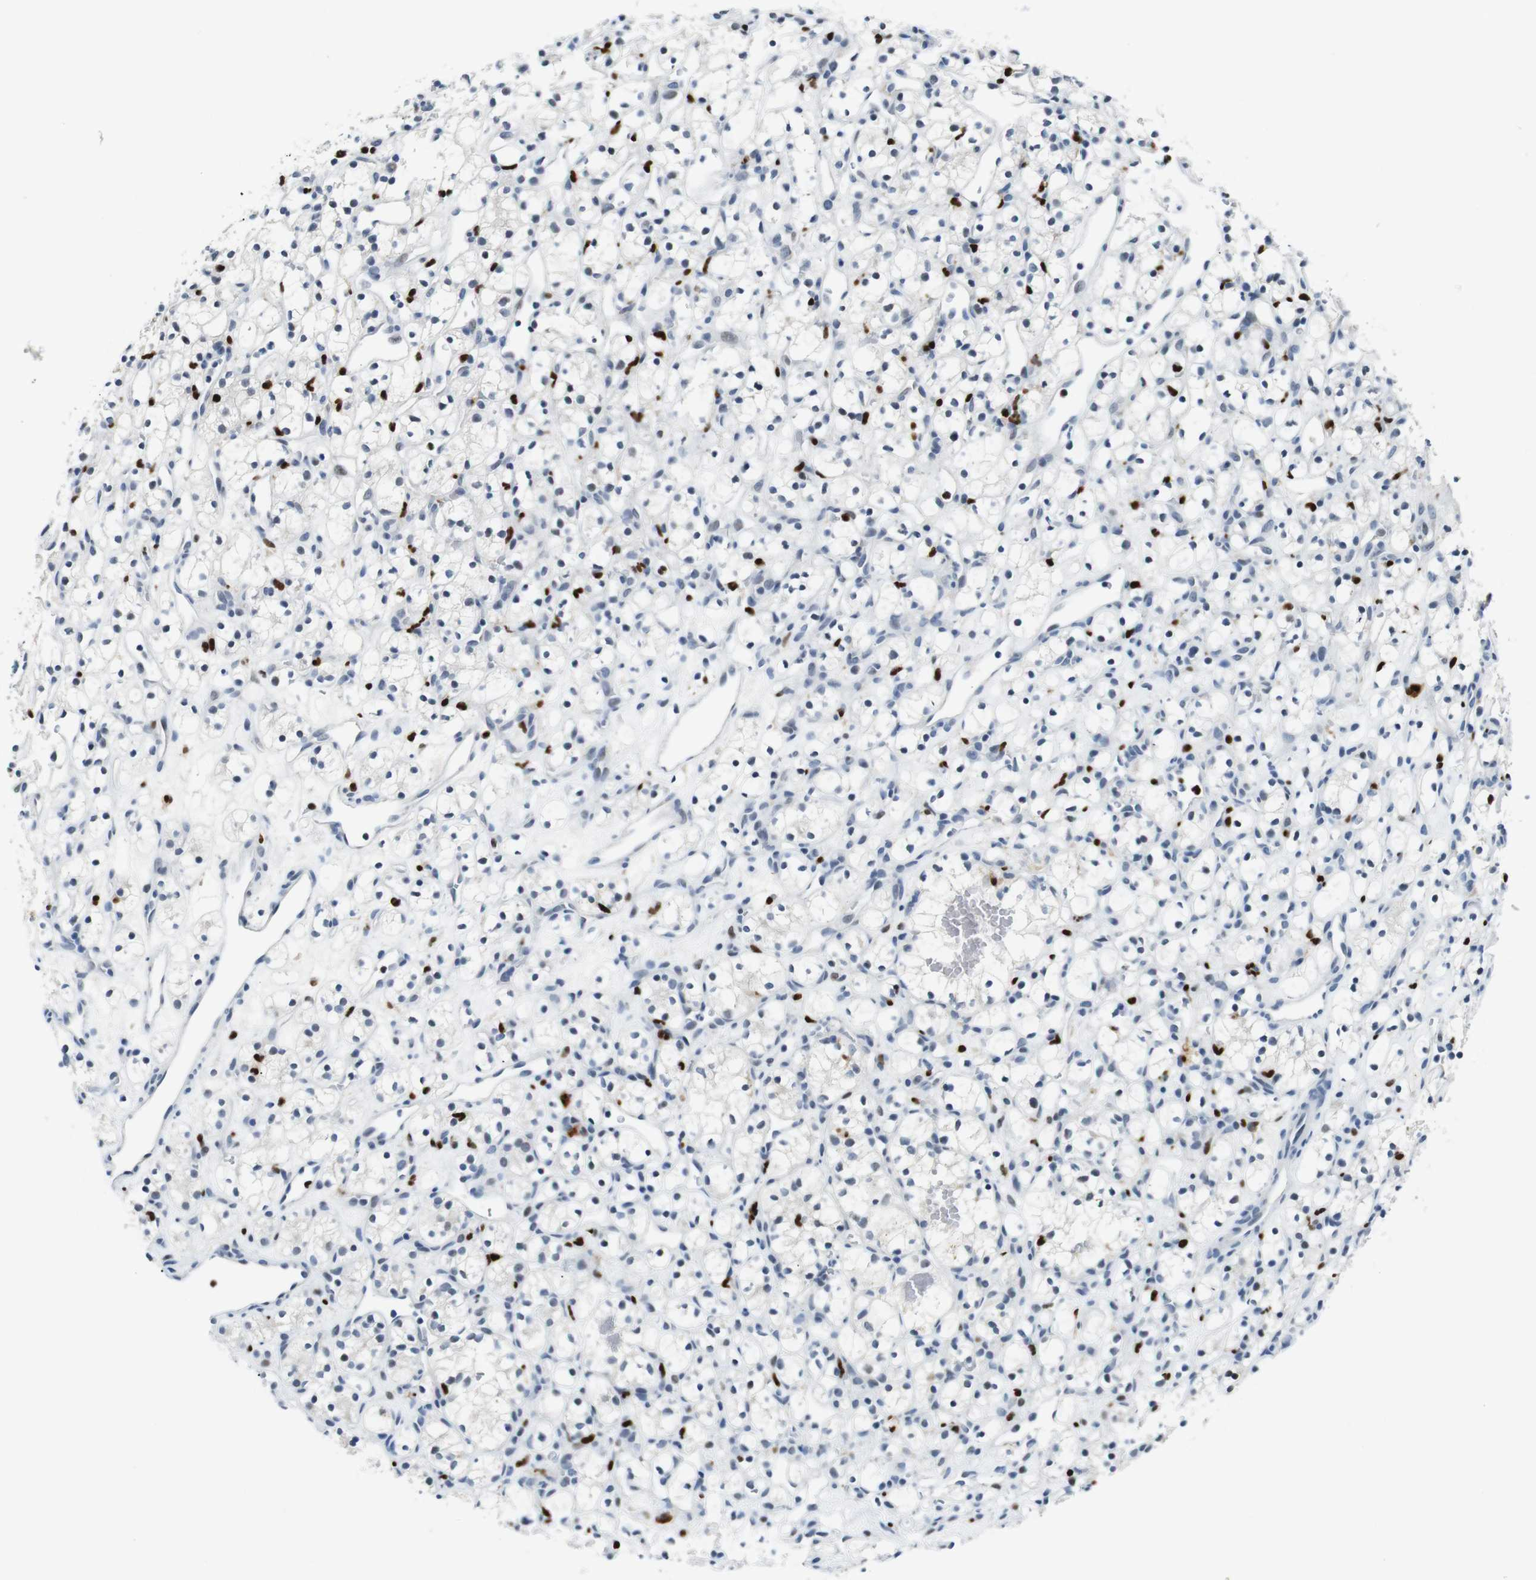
{"staining": {"intensity": "negative", "quantity": "none", "location": "none"}, "tissue": "renal cancer", "cell_type": "Tumor cells", "image_type": "cancer", "snomed": [{"axis": "morphology", "description": "Adenocarcinoma, NOS"}, {"axis": "topography", "description": "Kidney"}], "caption": "This photomicrograph is of adenocarcinoma (renal) stained with immunohistochemistry (IHC) to label a protein in brown with the nuclei are counter-stained blue. There is no positivity in tumor cells.", "gene": "IRF8", "patient": {"sex": "female", "age": 60}}